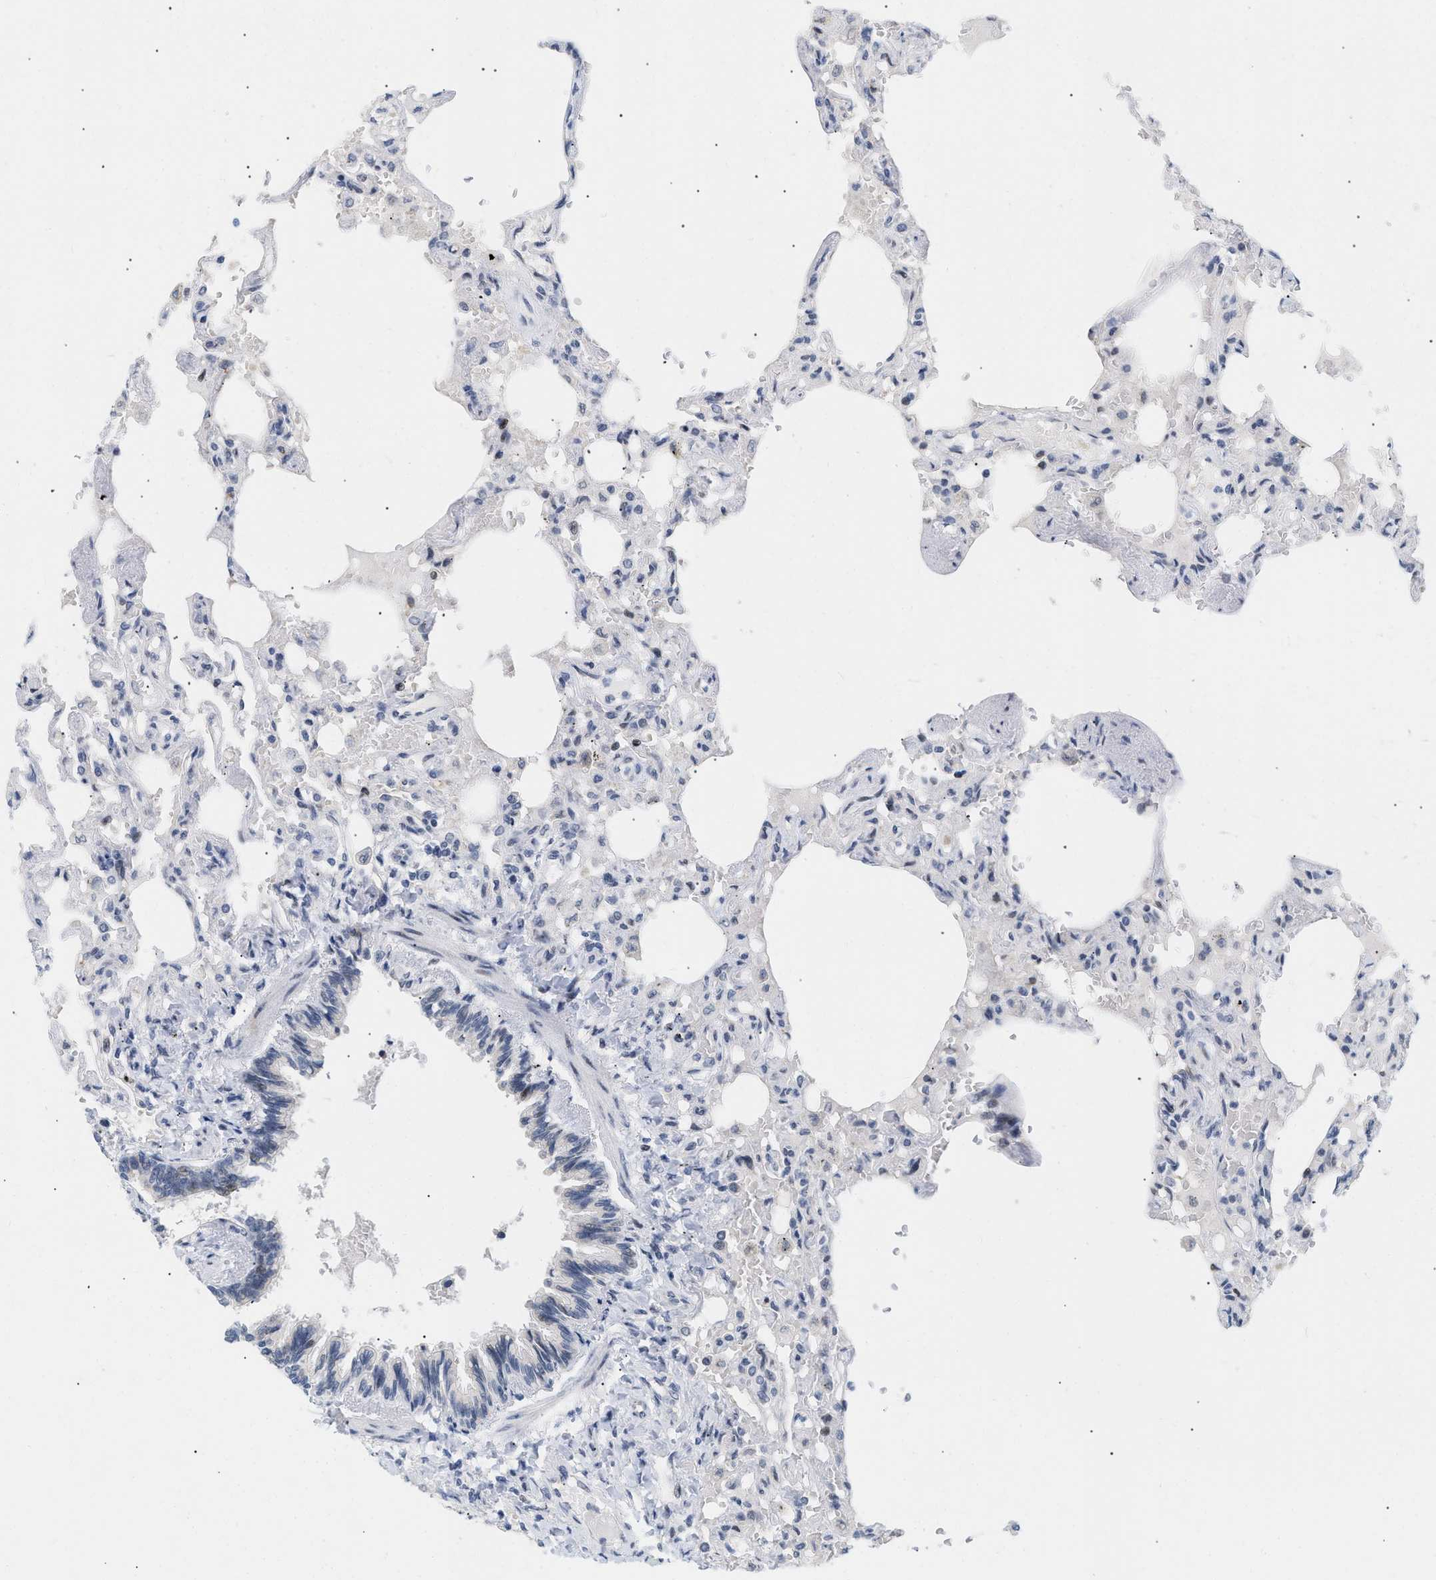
{"staining": {"intensity": "negative", "quantity": "none", "location": "none"}, "tissue": "lung", "cell_type": "Alveolar cells", "image_type": "normal", "snomed": [{"axis": "morphology", "description": "Normal tissue, NOS"}, {"axis": "topography", "description": "Lung"}], "caption": "This is an IHC photomicrograph of normal lung. There is no expression in alveolar cells.", "gene": "PPARD", "patient": {"sex": "male", "age": 21}}